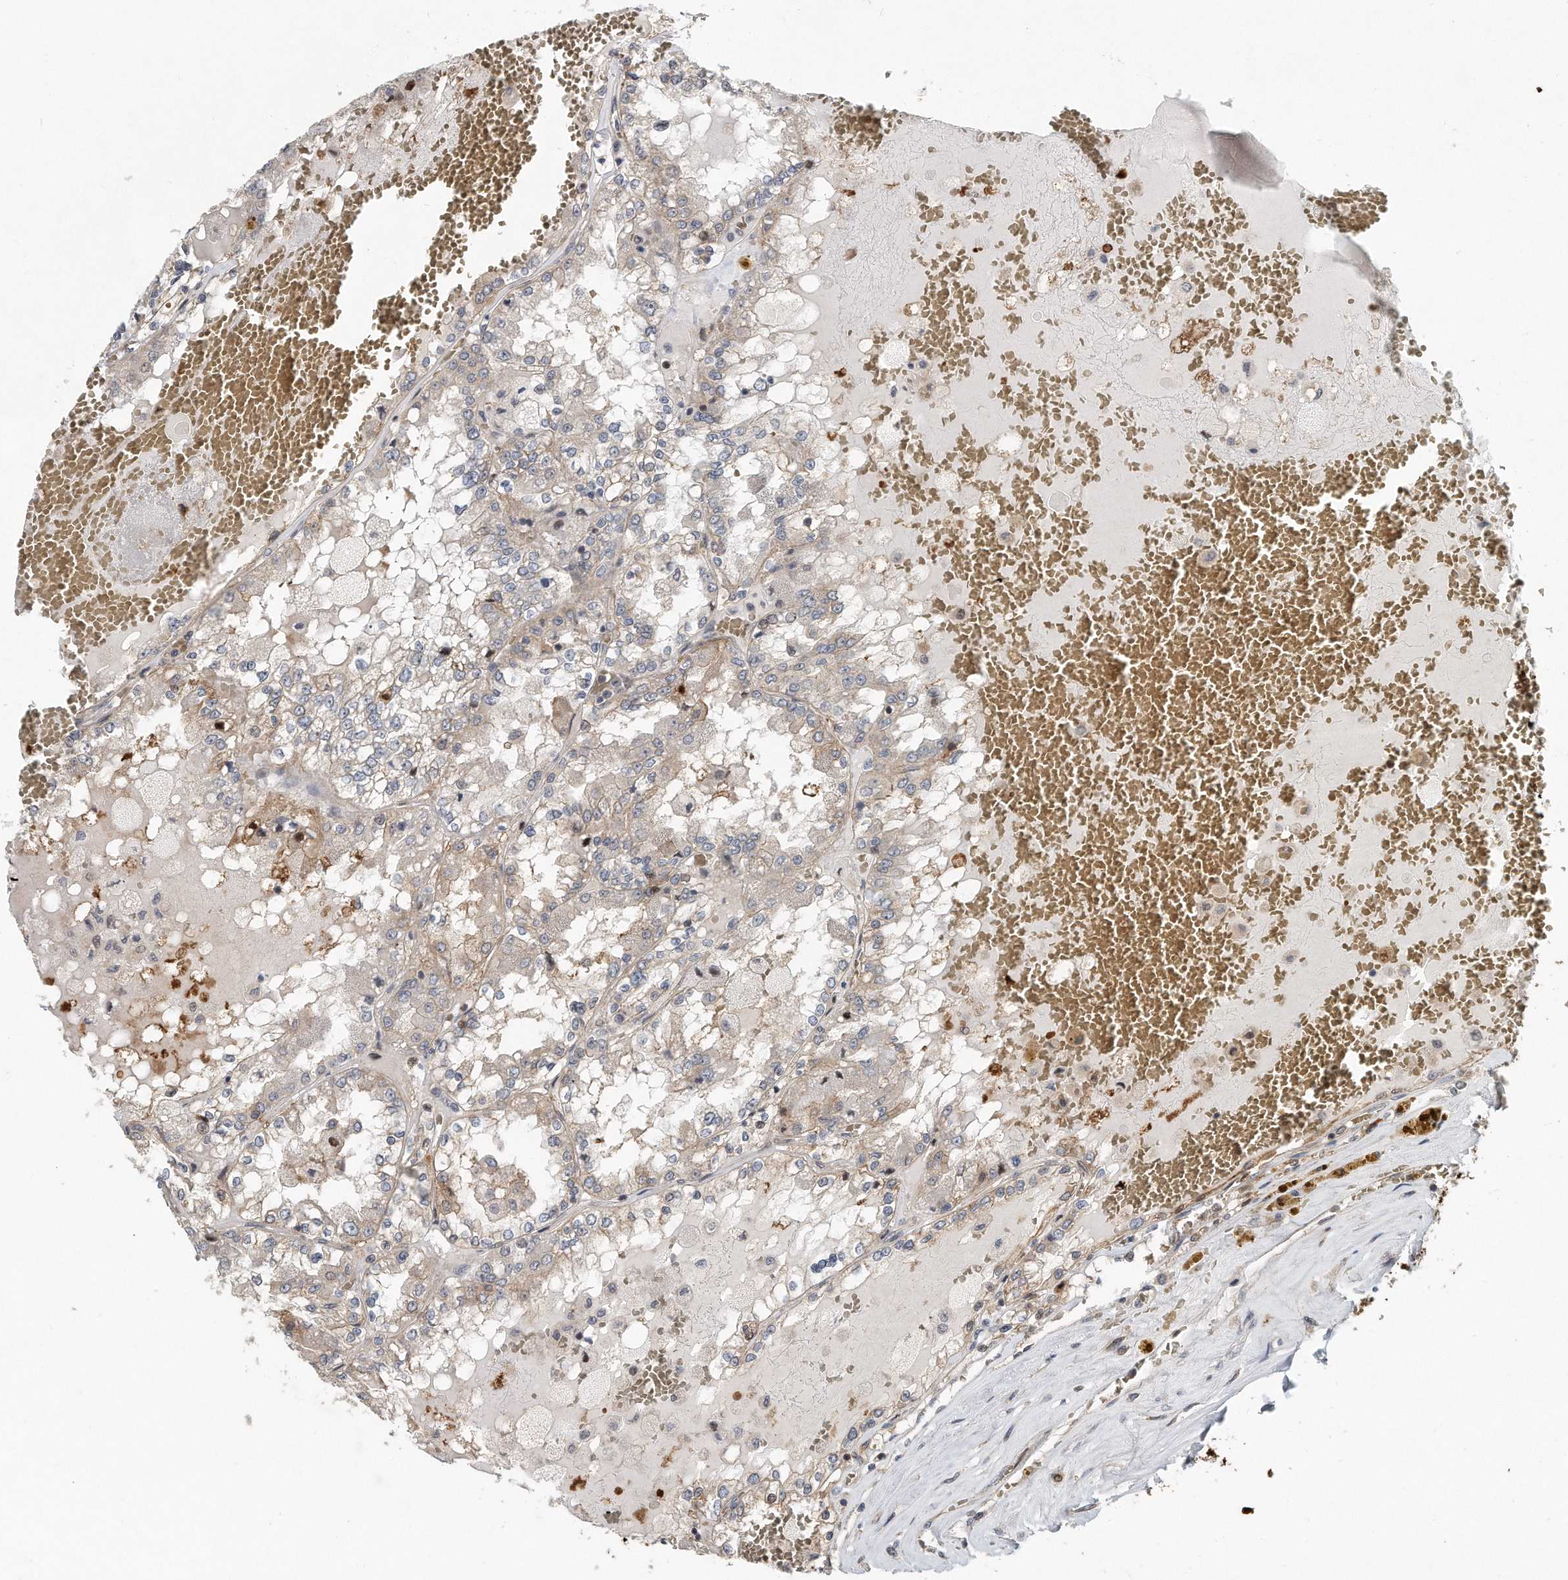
{"staining": {"intensity": "weak", "quantity": "25%-75%", "location": "cytoplasmic/membranous"}, "tissue": "renal cancer", "cell_type": "Tumor cells", "image_type": "cancer", "snomed": [{"axis": "morphology", "description": "Adenocarcinoma, NOS"}, {"axis": "topography", "description": "Kidney"}], "caption": "The immunohistochemical stain labels weak cytoplasmic/membranous positivity in tumor cells of adenocarcinoma (renal) tissue.", "gene": "PCDH8", "patient": {"sex": "female", "age": 56}}